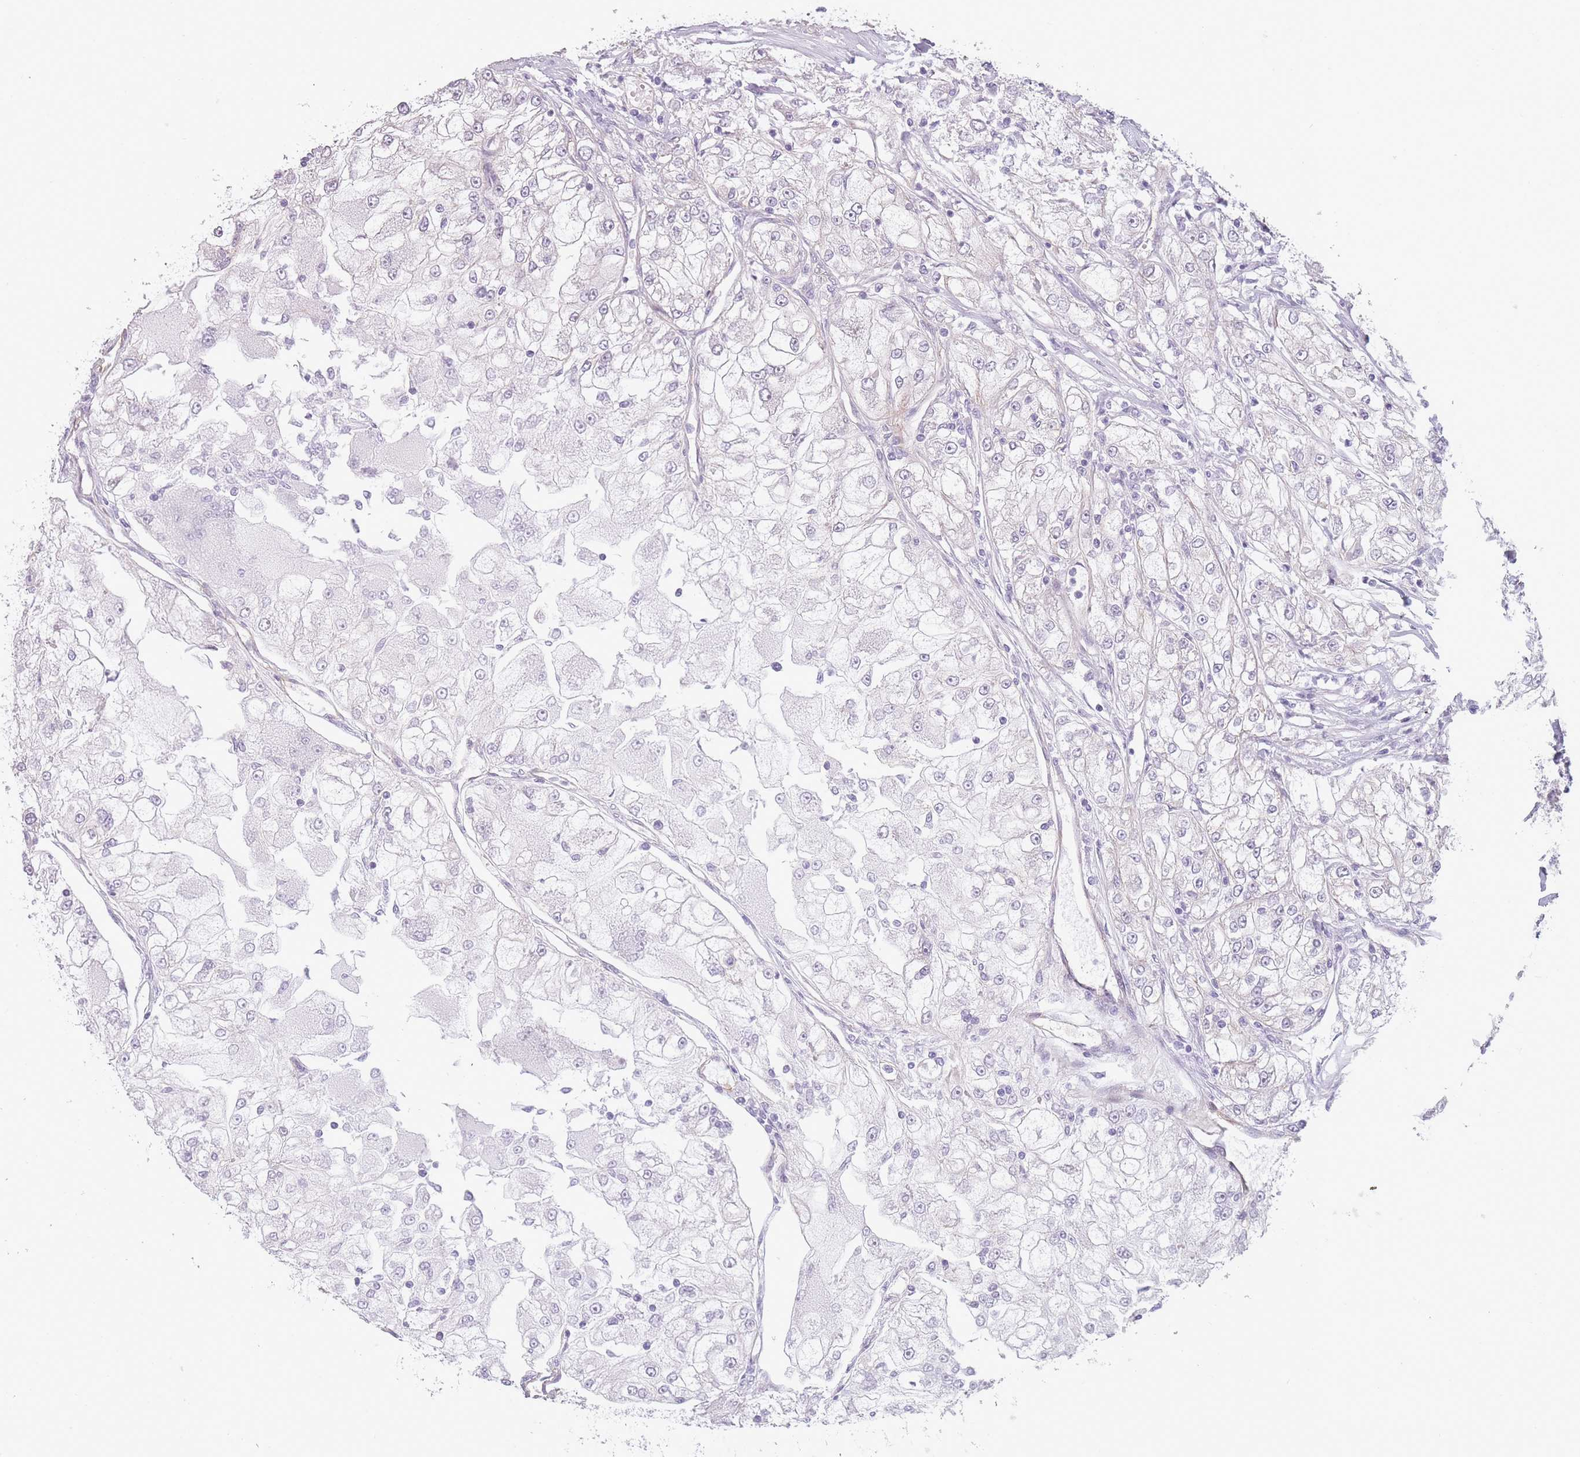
{"staining": {"intensity": "negative", "quantity": "none", "location": "none"}, "tissue": "renal cancer", "cell_type": "Tumor cells", "image_type": "cancer", "snomed": [{"axis": "morphology", "description": "Adenocarcinoma, NOS"}, {"axis": "topography", "description": "Kidney"}], "caption": "Renal cancer (adenocarcinoma) was stained to show a protein in brown. There is no significant staining in tumor cells. Brightfield microscopy of immunohistochemistry stained with DAB (3,3'-diaminobenzidine) (brown) and hematoxylin (blue), captured at high magnification.", "gene": "OR6B3", "patient": {"sex": "female", "age": 72}}